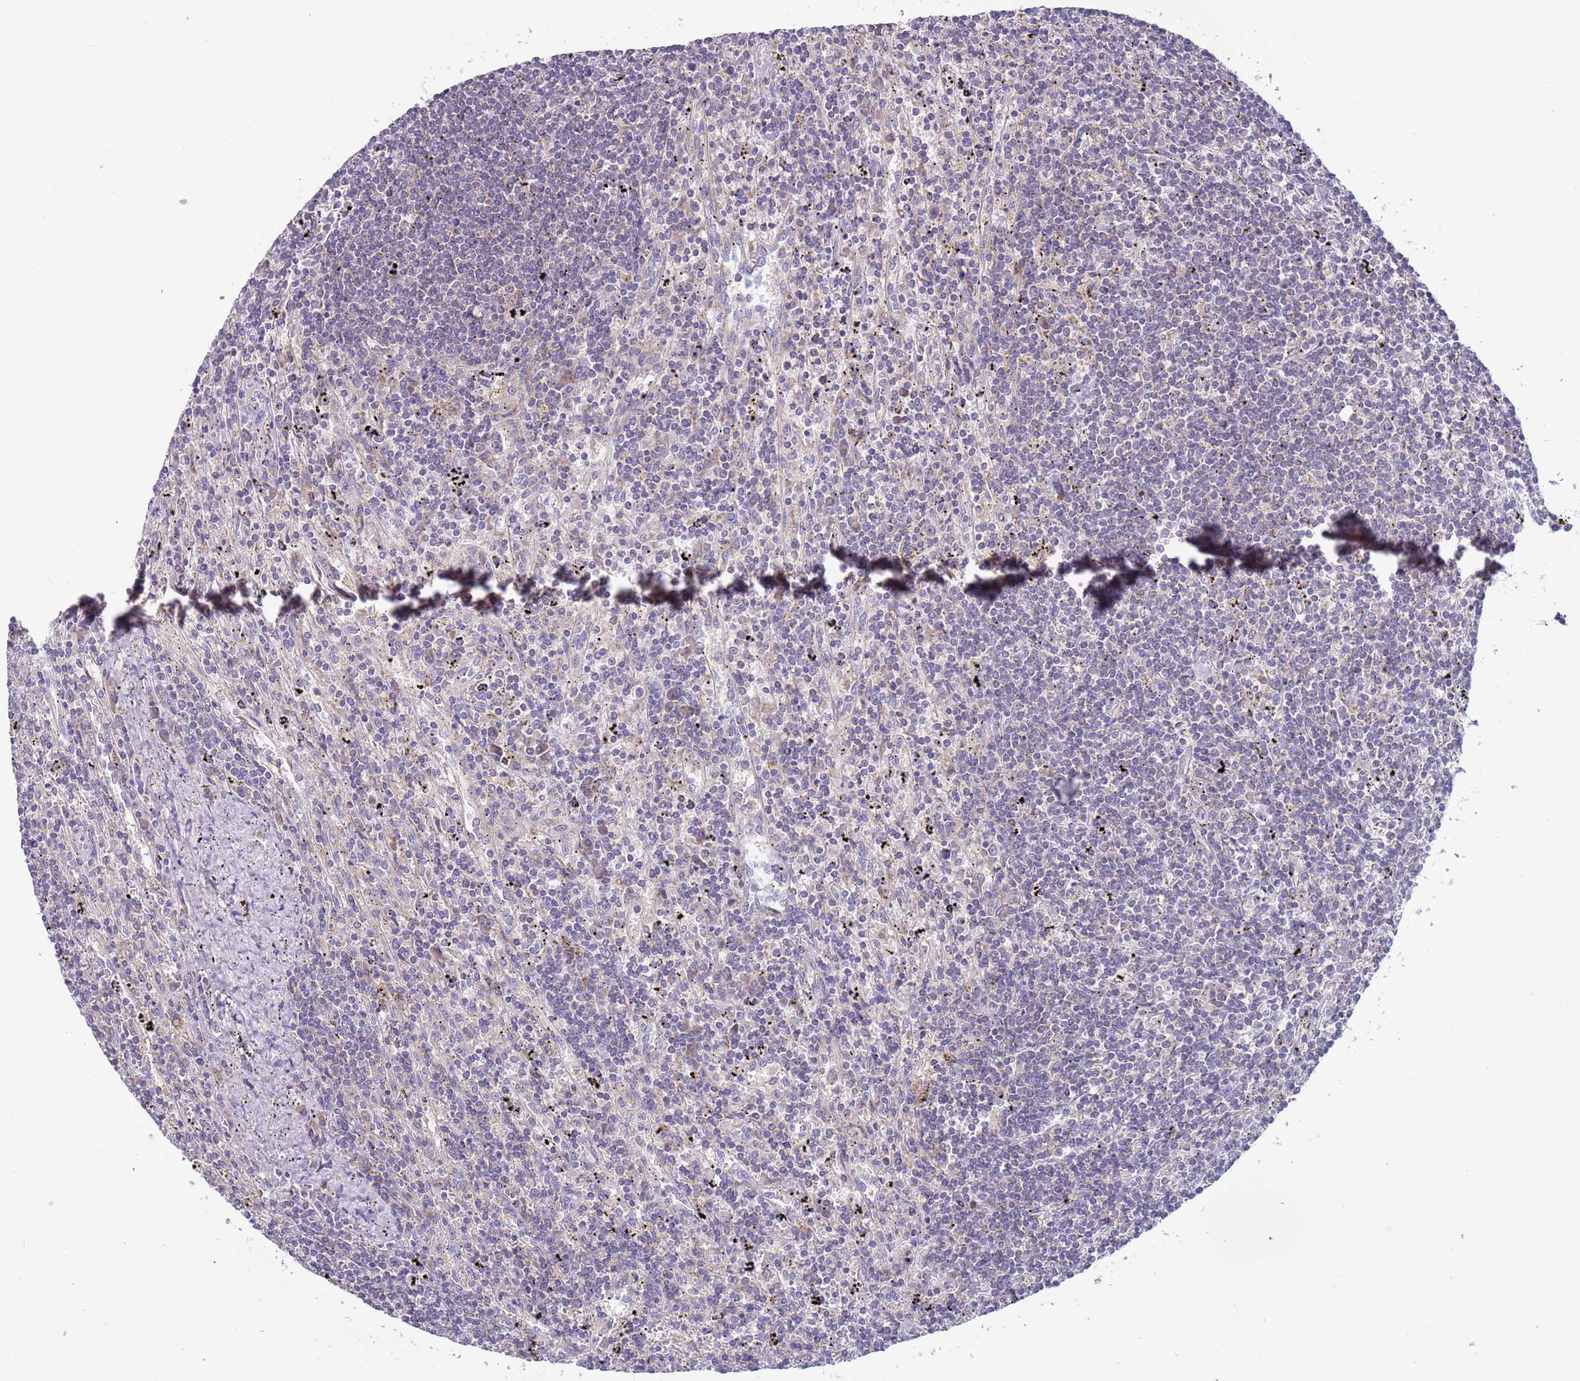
{"staining": {"intensity": "negative", "quantity": "none", "location": "none"}, "tissue": "lymphoma", "cell_type": "Tumor cells", "image_type": "cancer", "snomed": [{"axis": "morphology", "description": "Malignant lymphoma, non-Hodgkin's type, Low grade"}, {"axis": "topography", "description": "Spleen"}], "caption": "Tumor cells show no significant protein staining in lymphoma.", "gene": "UQCRQ", "patient": {"sex": "male", "age": 76}}